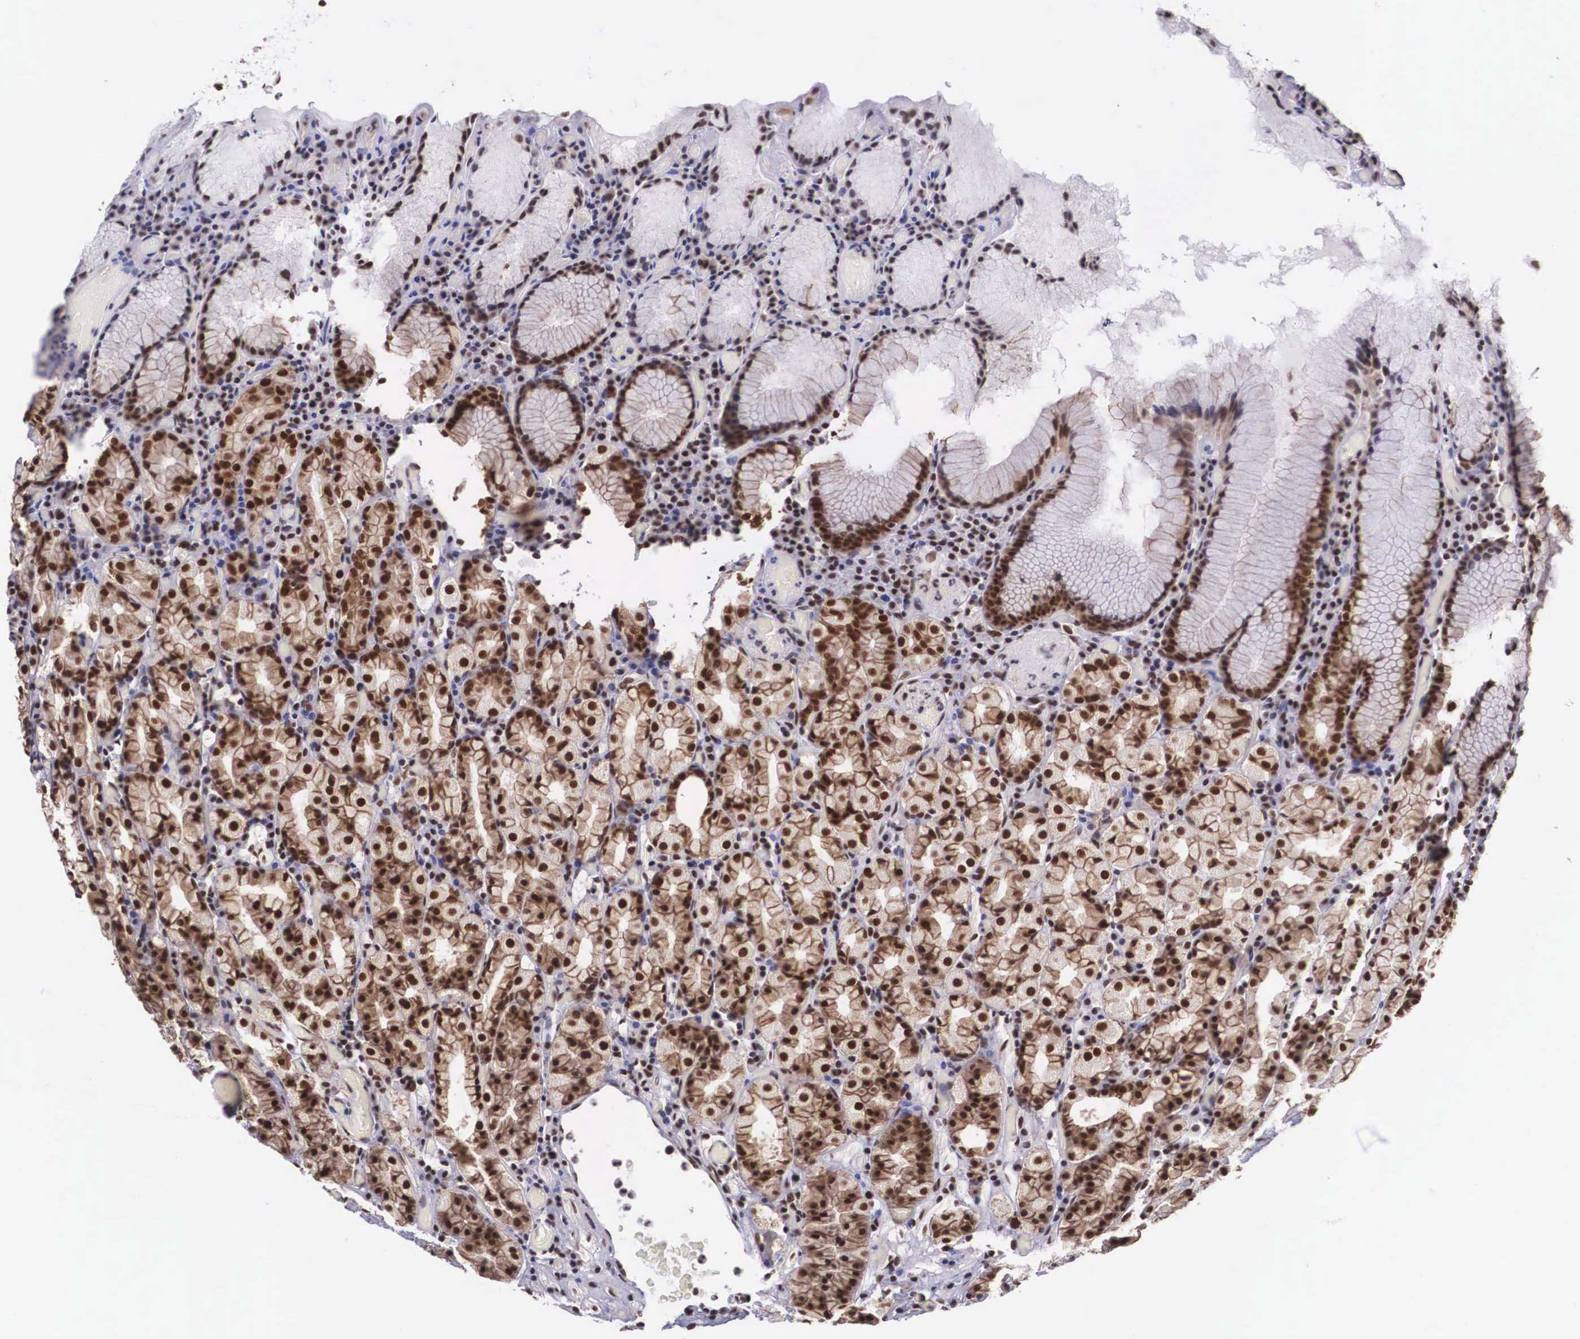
{"staining": {"intensity": "strong", "quantity": ">75%", "location": "cytoplasmic/membranous,nuclear"}, "tissue": "stomach", "cell_type": "Glandular cells", "image_type": "normal", "snomed": [{"axis": "morphology", "description": "Normal tissue, NOS"}, {"axis": "topography", "description": "Stomach, lower"}], "caption": "Immunohistochemistry (IHC) micrograph of benign stomach: stomach stained using immunohistochemistry (IHC) reveals high levels of strong protein expression localized specifically in the cytoplasmic/membranous,nuclear of glandular cells, appearing as a cytoplasmic/membranous,nuclear brown color.", "gene": "POLR2F", "patient": {"sex": "male", "age": 58}}